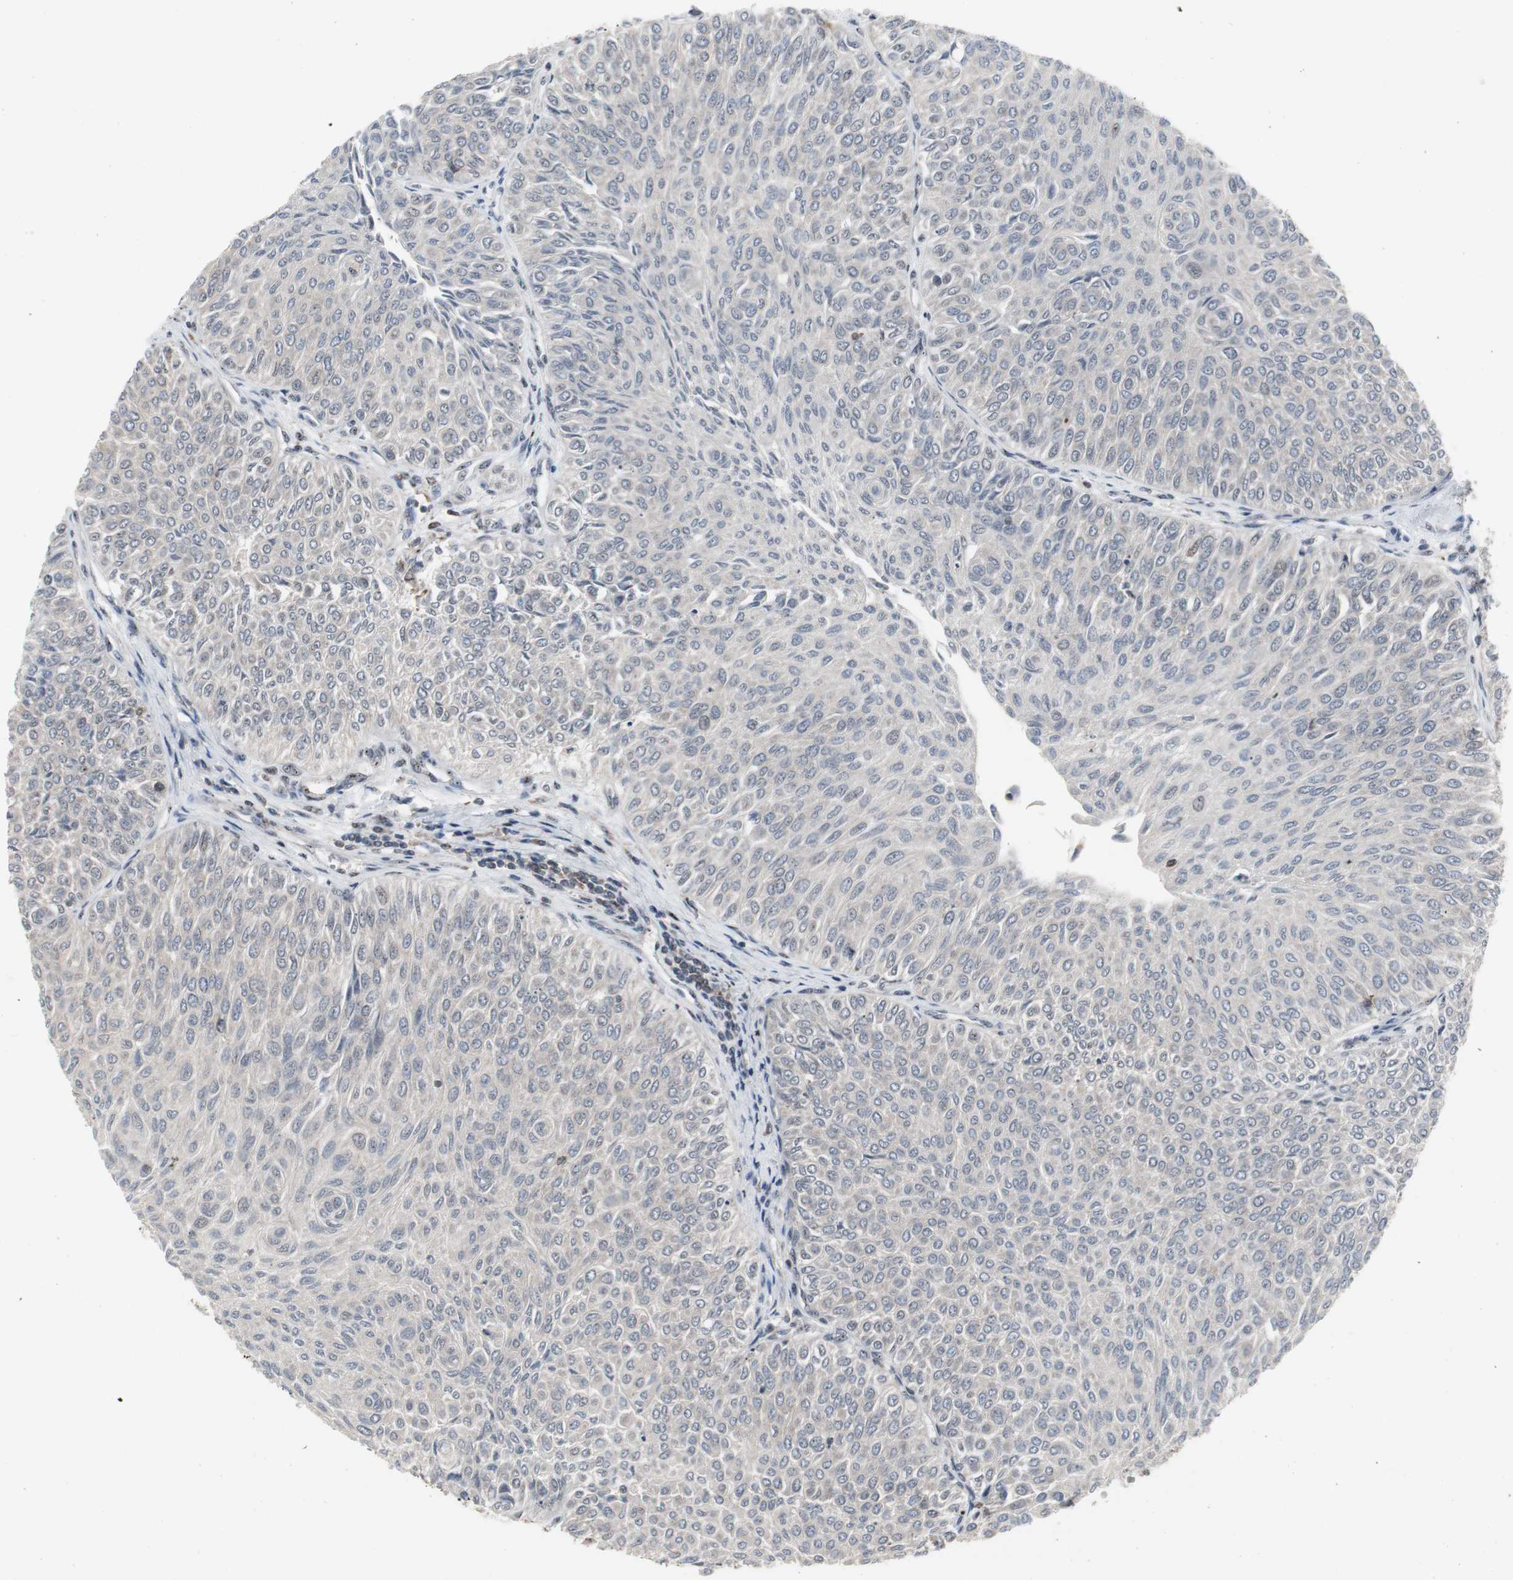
{"staining": {"intensity": "negative", "quantity": "none", "location": "none"}, "tissue": "urothelial cancer", "cell_type": "Tumor cells", "image_type": "cancer", "snomed": [{"axis": "morphology", "description": "Urothelial carcinoma, Low grade"}, {"axis": "topography", "description": "Urinary bladder"}], "caption": "Urothelial carcinoma (low-grade) was stained to show a protein in brown. There is no significant positivity in tumor cells.", "gene": "GRK2", "patient": {"sex": "male", "age": 78}}